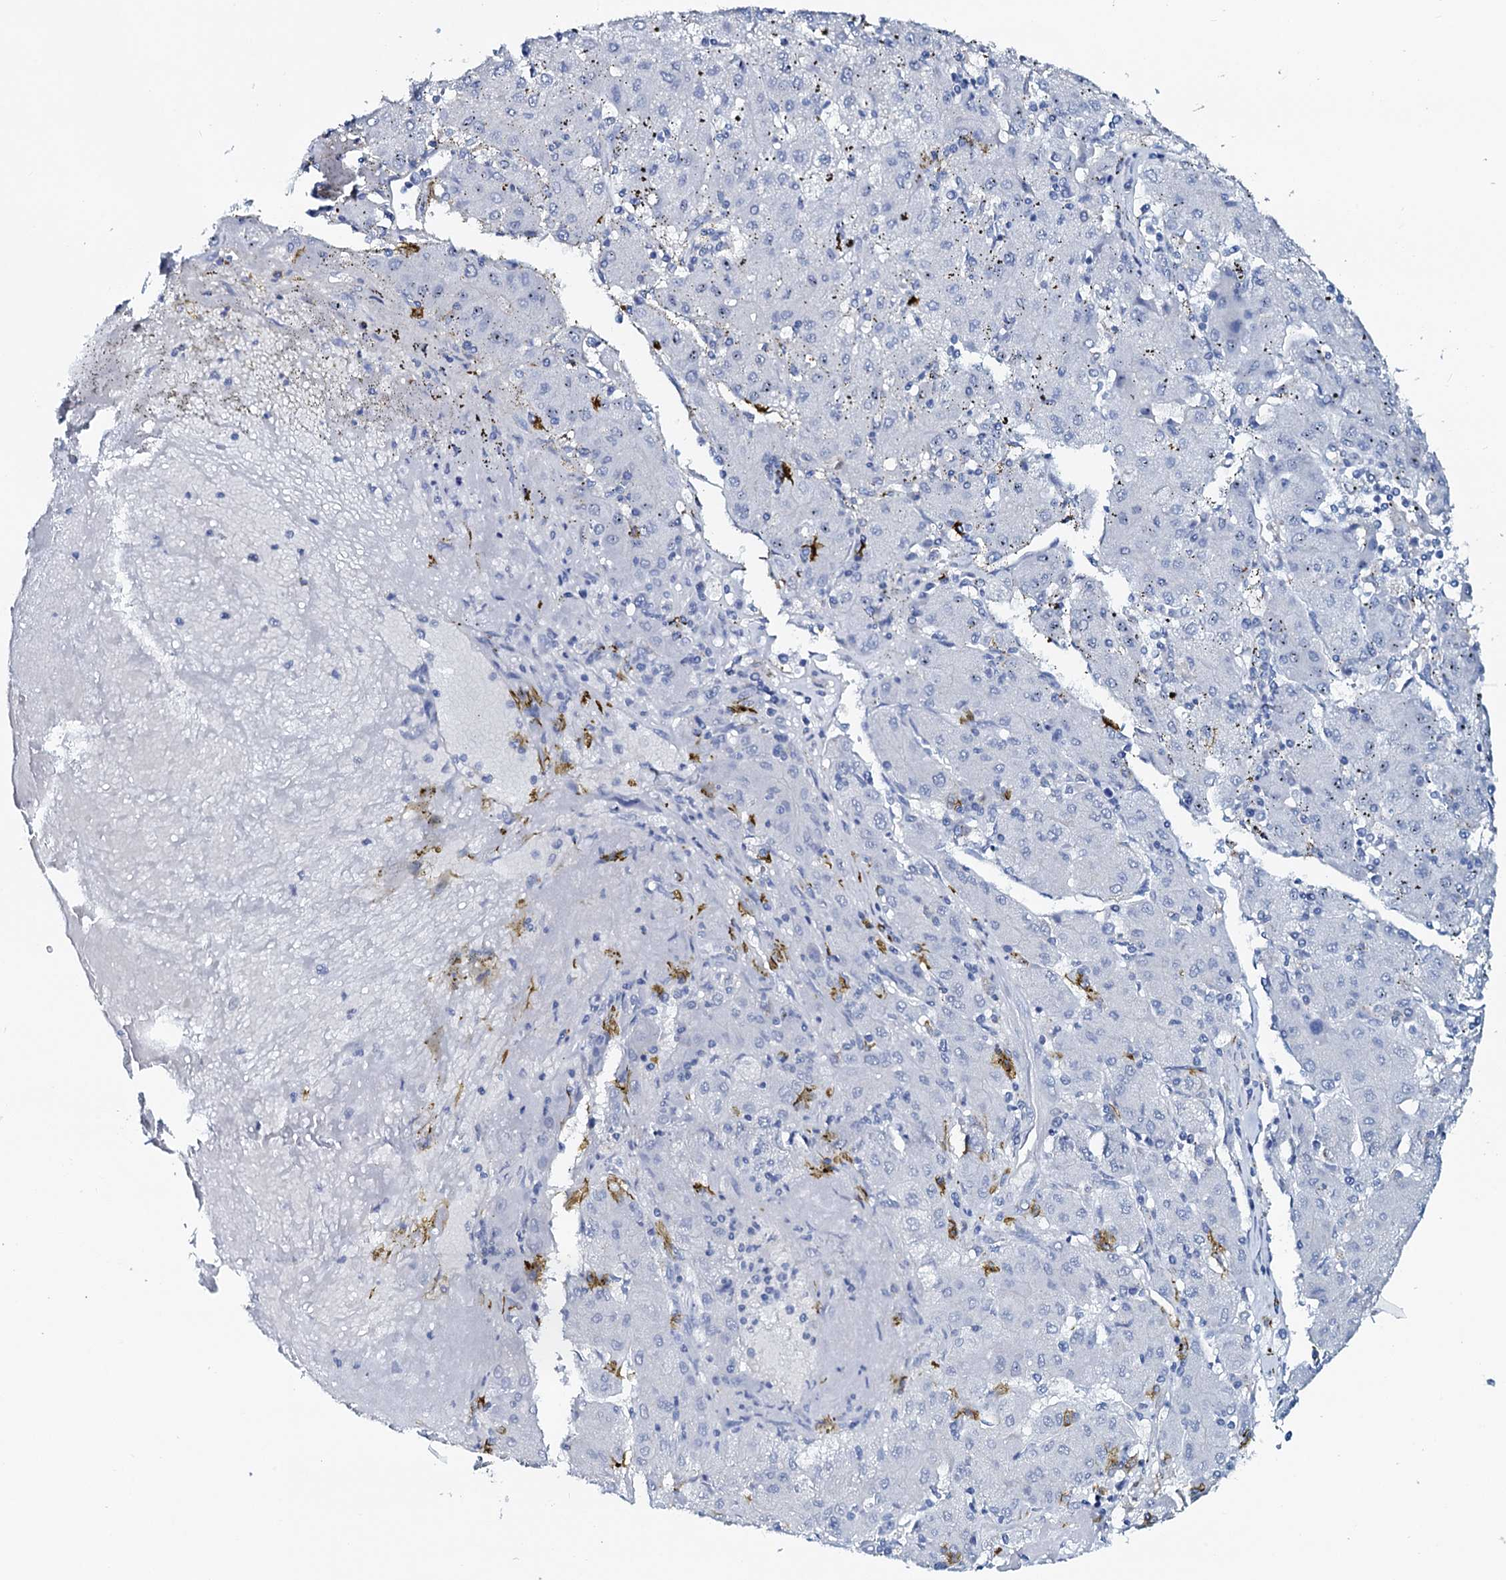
{"staining": {"intensity": "negative", "quantity": "none", "location": "none"}, "tissue": "liver cancer", "cell_type": "Tumor cells", "image_type": "cancer", "snomed": [{"axis": "morphology", "description": "Carcinoma, Hepatocellular, NOS"}, {"axis": "topography", "description": "Liver"}], "caption": "There is no significant positivity in tumor cells of liver hepatocellular carcinoma.", "gene": "AMER2", "patient": {"sex": "male", "age": 72}}